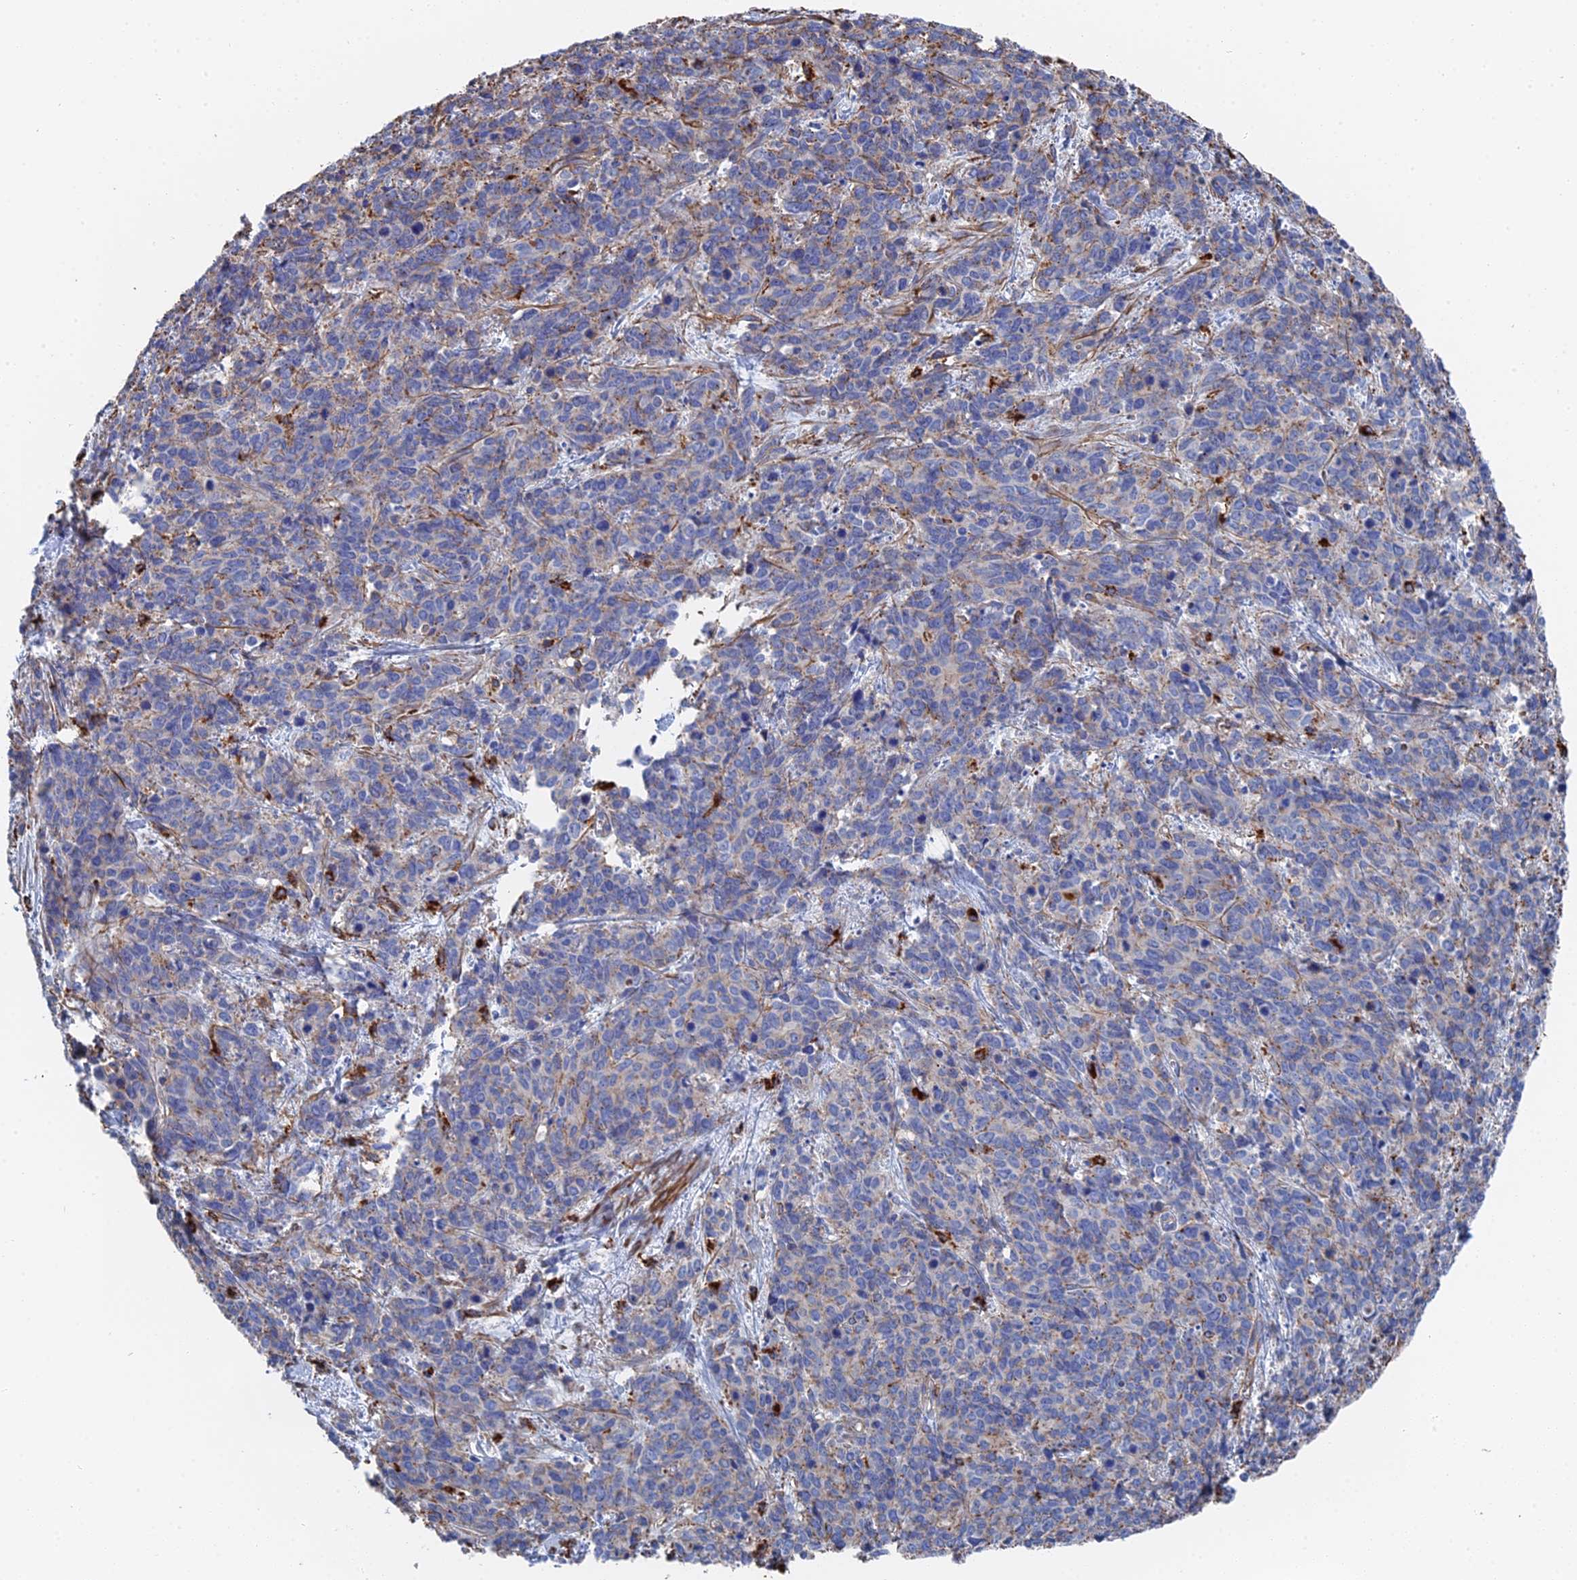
{"staining": {"intensity": "negative", "quantity": "none", "location": "none"}, "tissue": "cervical cancer", "cell_type": "Tumor cells", "image_type": "cancer", "snomed": [{"axis": "morphology", "description": "Squamous cell carcinoma, NOS"}, {"axis": "topography", "description": "Cervix"}], "caption": "This is an immunohistochemistry (IHC) micrograph of human squamous cell carcinoma (cervical). There is no expression in tumor cells.", "gene": "STRA6", "patient": {"sex": "female", "age": 60}}